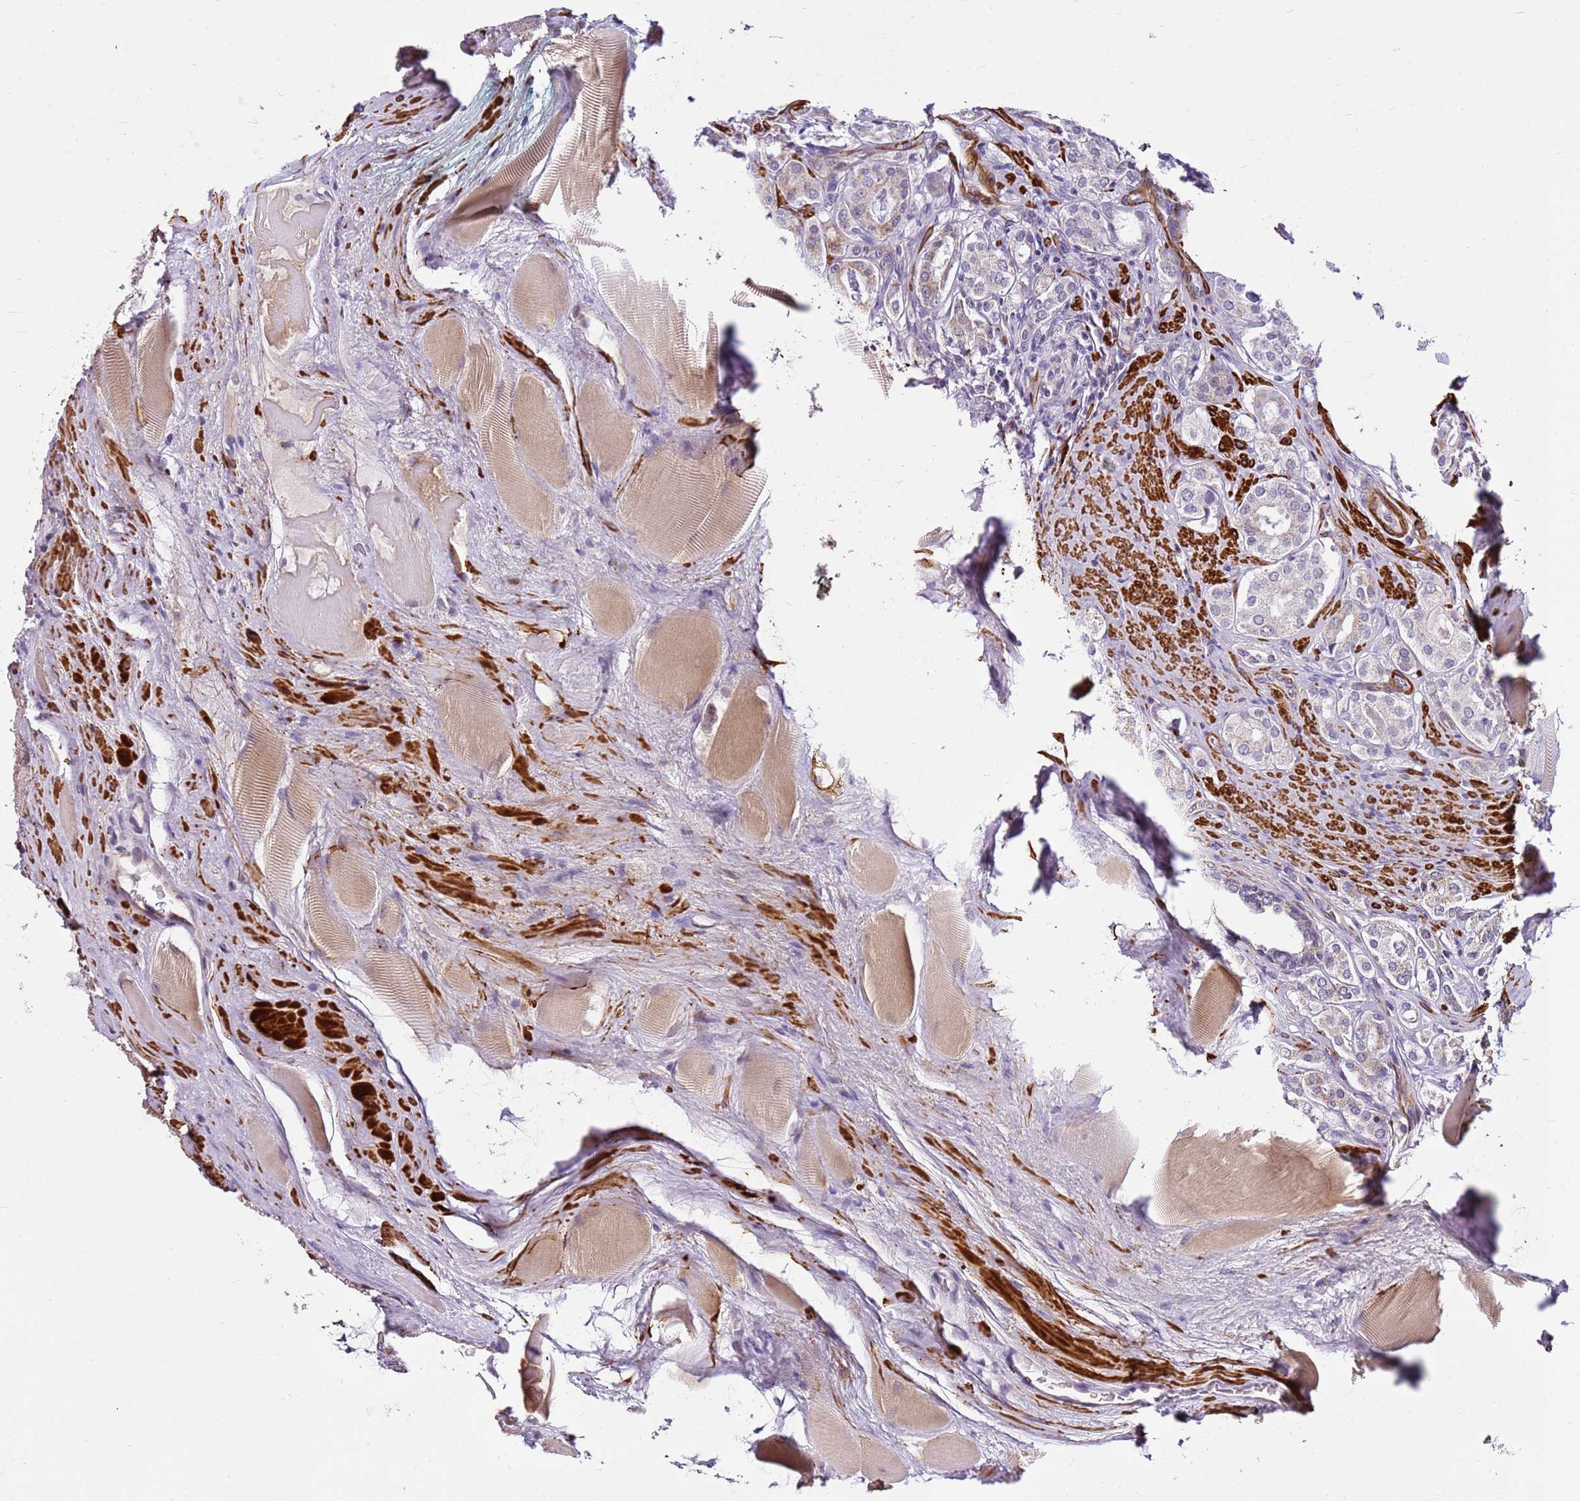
{"staining": {"intensity": "negative", "quantity": "none", "location": "none"}, "tissue": "prostate cancer", "cell_type": "Tumor cells", "image_type": "cancer", "snomed": [{"axis": "morphology", "description": "Adenocarcinoma, High grade"}, {"axis": "topography", "description": "Prostate"}], "caption": "The immunohistochemistry (IHC) histopathology image has no significant expression in tumor cells of prostate cancer (adenocarcinoma (high-grade)) tissue.", "gene": "SMIM4", "patient": {"sex": "male", "age": 63}}